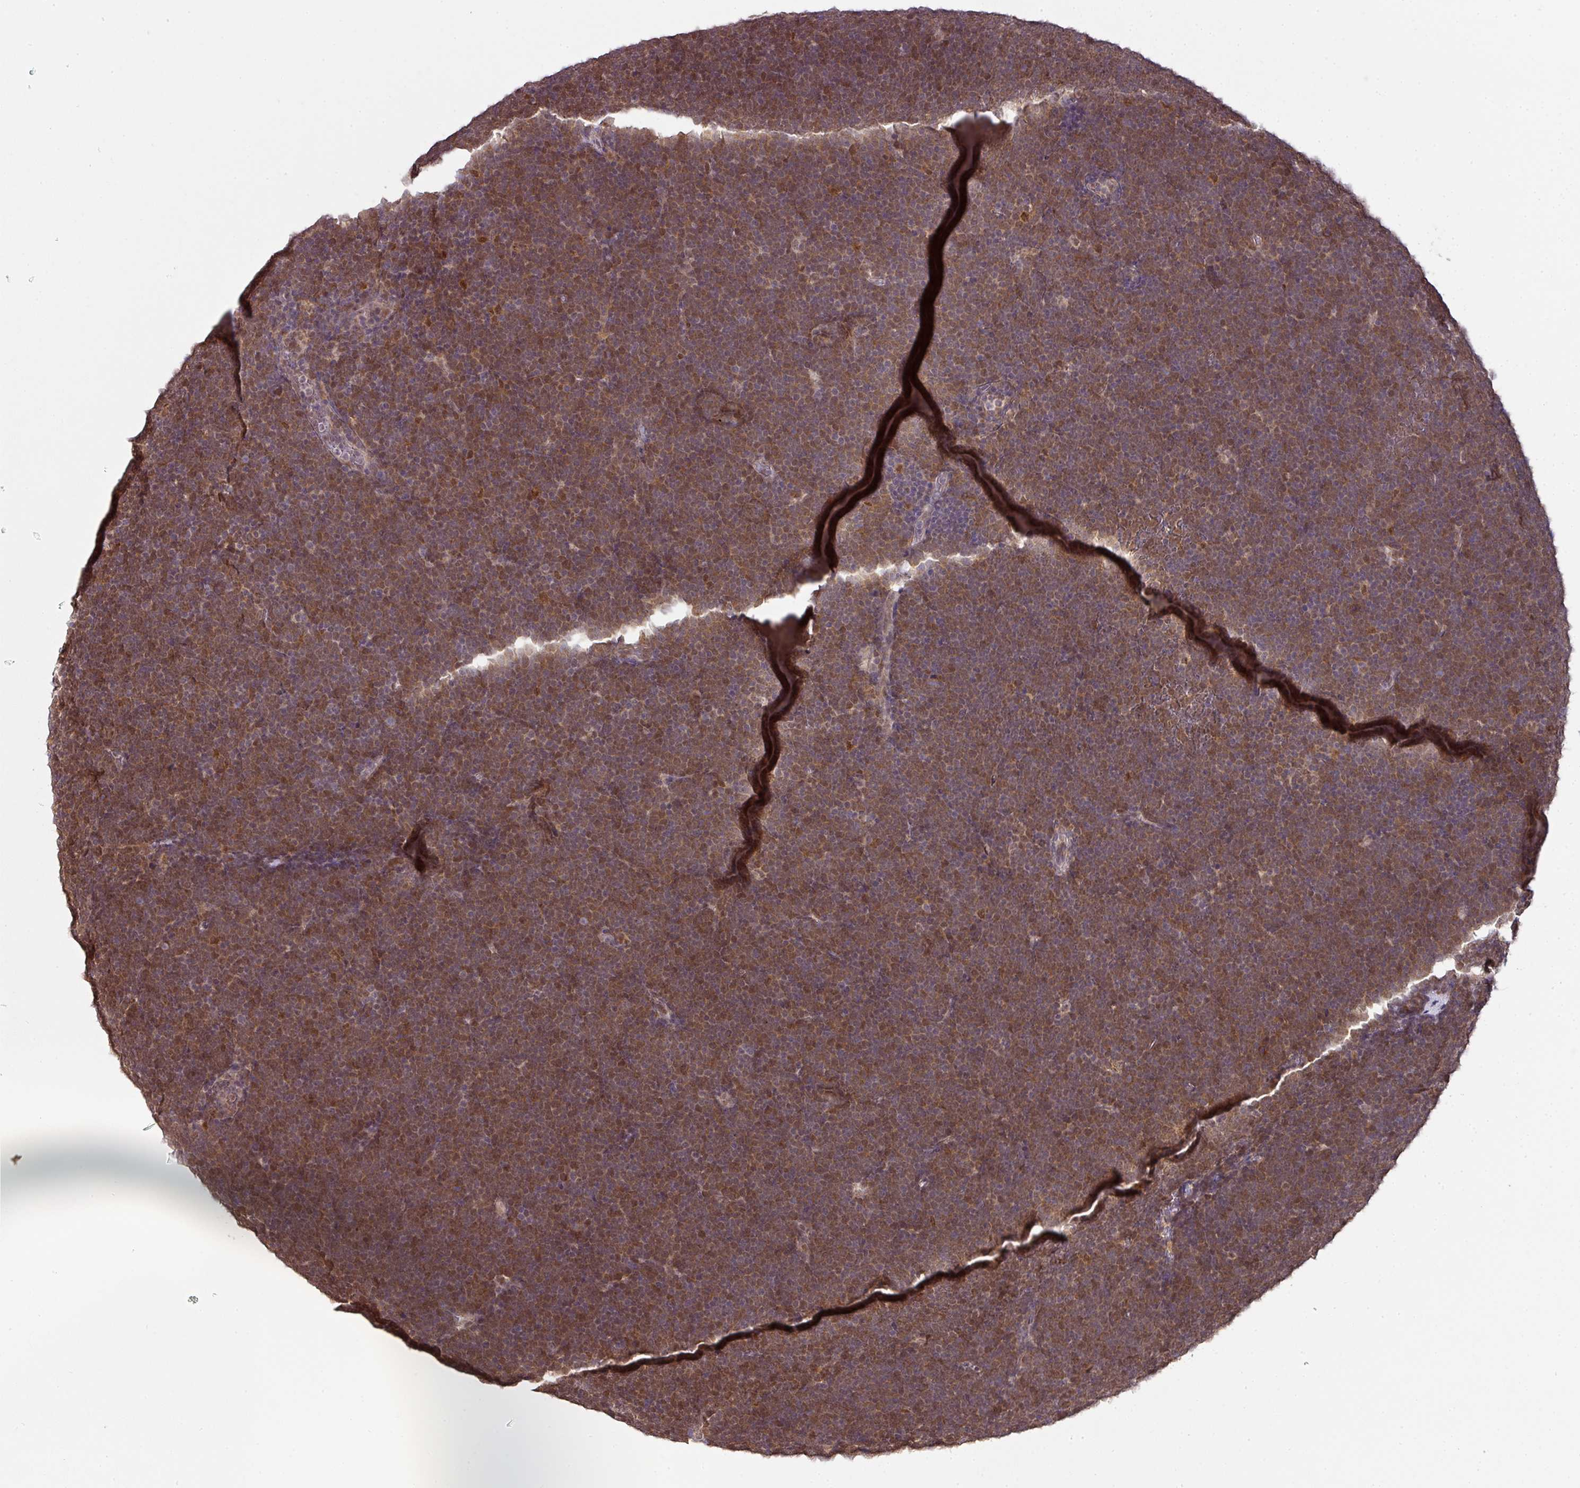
{"staining": {"intensity": "moderate", "quantity": ">75%", "location": "cytoplasmic/membranous,nuclear"}, "tissue": "lymphoma", "cell_type": "Tumor cells", "image_type": "cancer", "snomed": [{"axis": "morphology", "description": "Malignant lymphoma, non-Hodgkin's type, High grade"}, {"axis": "topography", "description": "Lymph node"}], "caption": "Immunohistochemical staining of malignant lymphoma, non-Hodgkin's type (high-grade) shows medium levels of moderate cytoplasmic/membranous and nuclear expression in about >75% of tumor cells. Using DAB (brown) and hematoxylin (blue) stains, captured at high magnification using brightfield microscopy.", "gene": "RANBP9", "patient": {"sex": "male", "age": 13}}